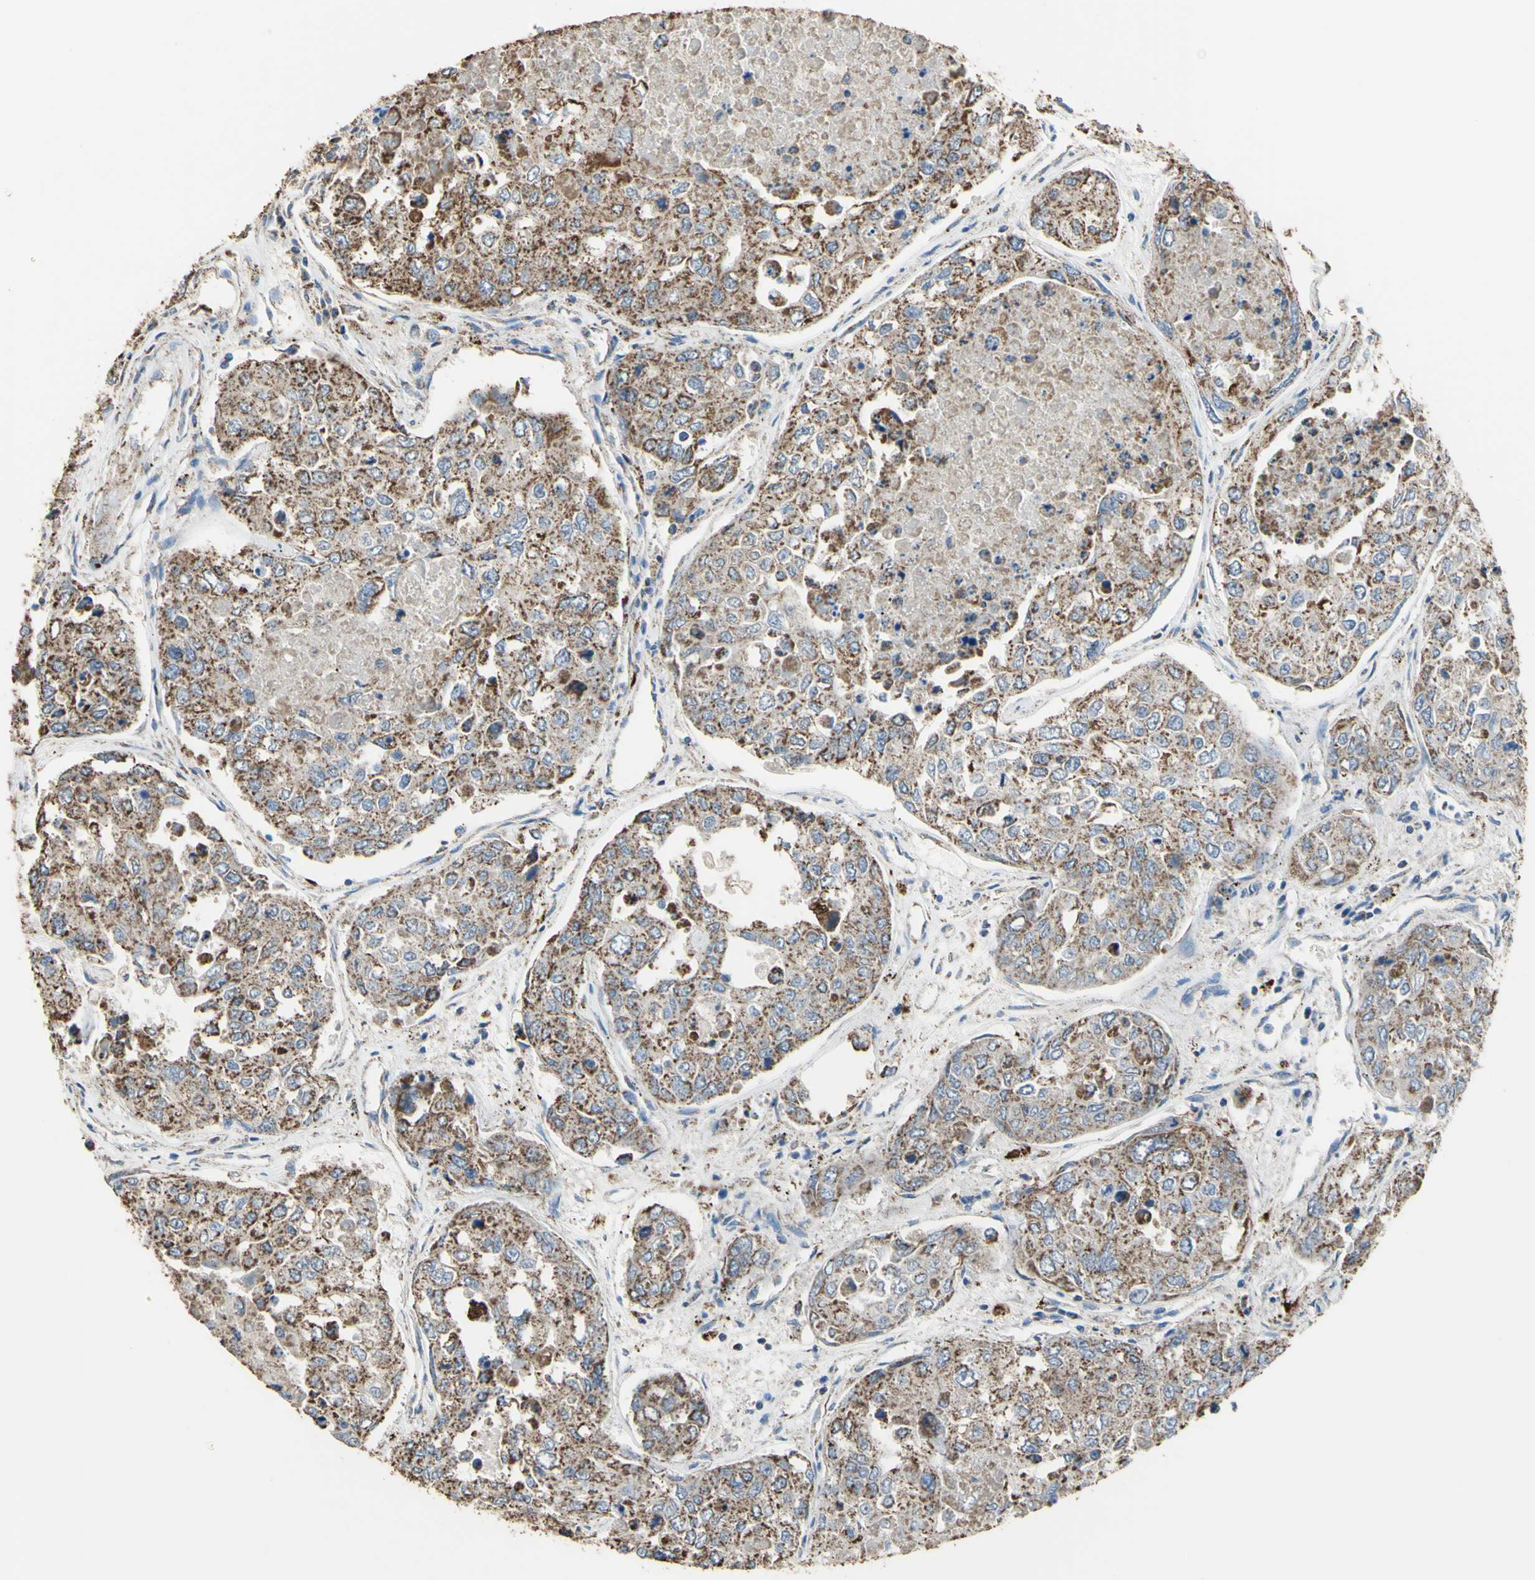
{"staining": {"intensity": "moderate", "quantity": ">75%", "location": "cytoplasmic/membranous"}, "tissue": "urothelial cancer", "cell_type": "Tumor cells", "image_type": "cancer", "snomed": [{"axis": "morphology", "description": "Urothelial carcinoma, High grade"}, {"axis": "topography", "description": "Lymph node"}, {"axis": "topography", "description": "Urinary bladder"}], "caption": "Immunohistochemistry (IHC) micrograph of neoplastic tissue: human high-grade urothelial carcinoma stained using immunohistochemistry (IHC) reveals medium levels of moderate protein expression localized specifically in the cytoplasmic/membranous of tumor cells, appearing as a cytoplasmic/membranous brown color.", "gene": "CMKLR2", "patient": {"sex": "male", "age": 51}}